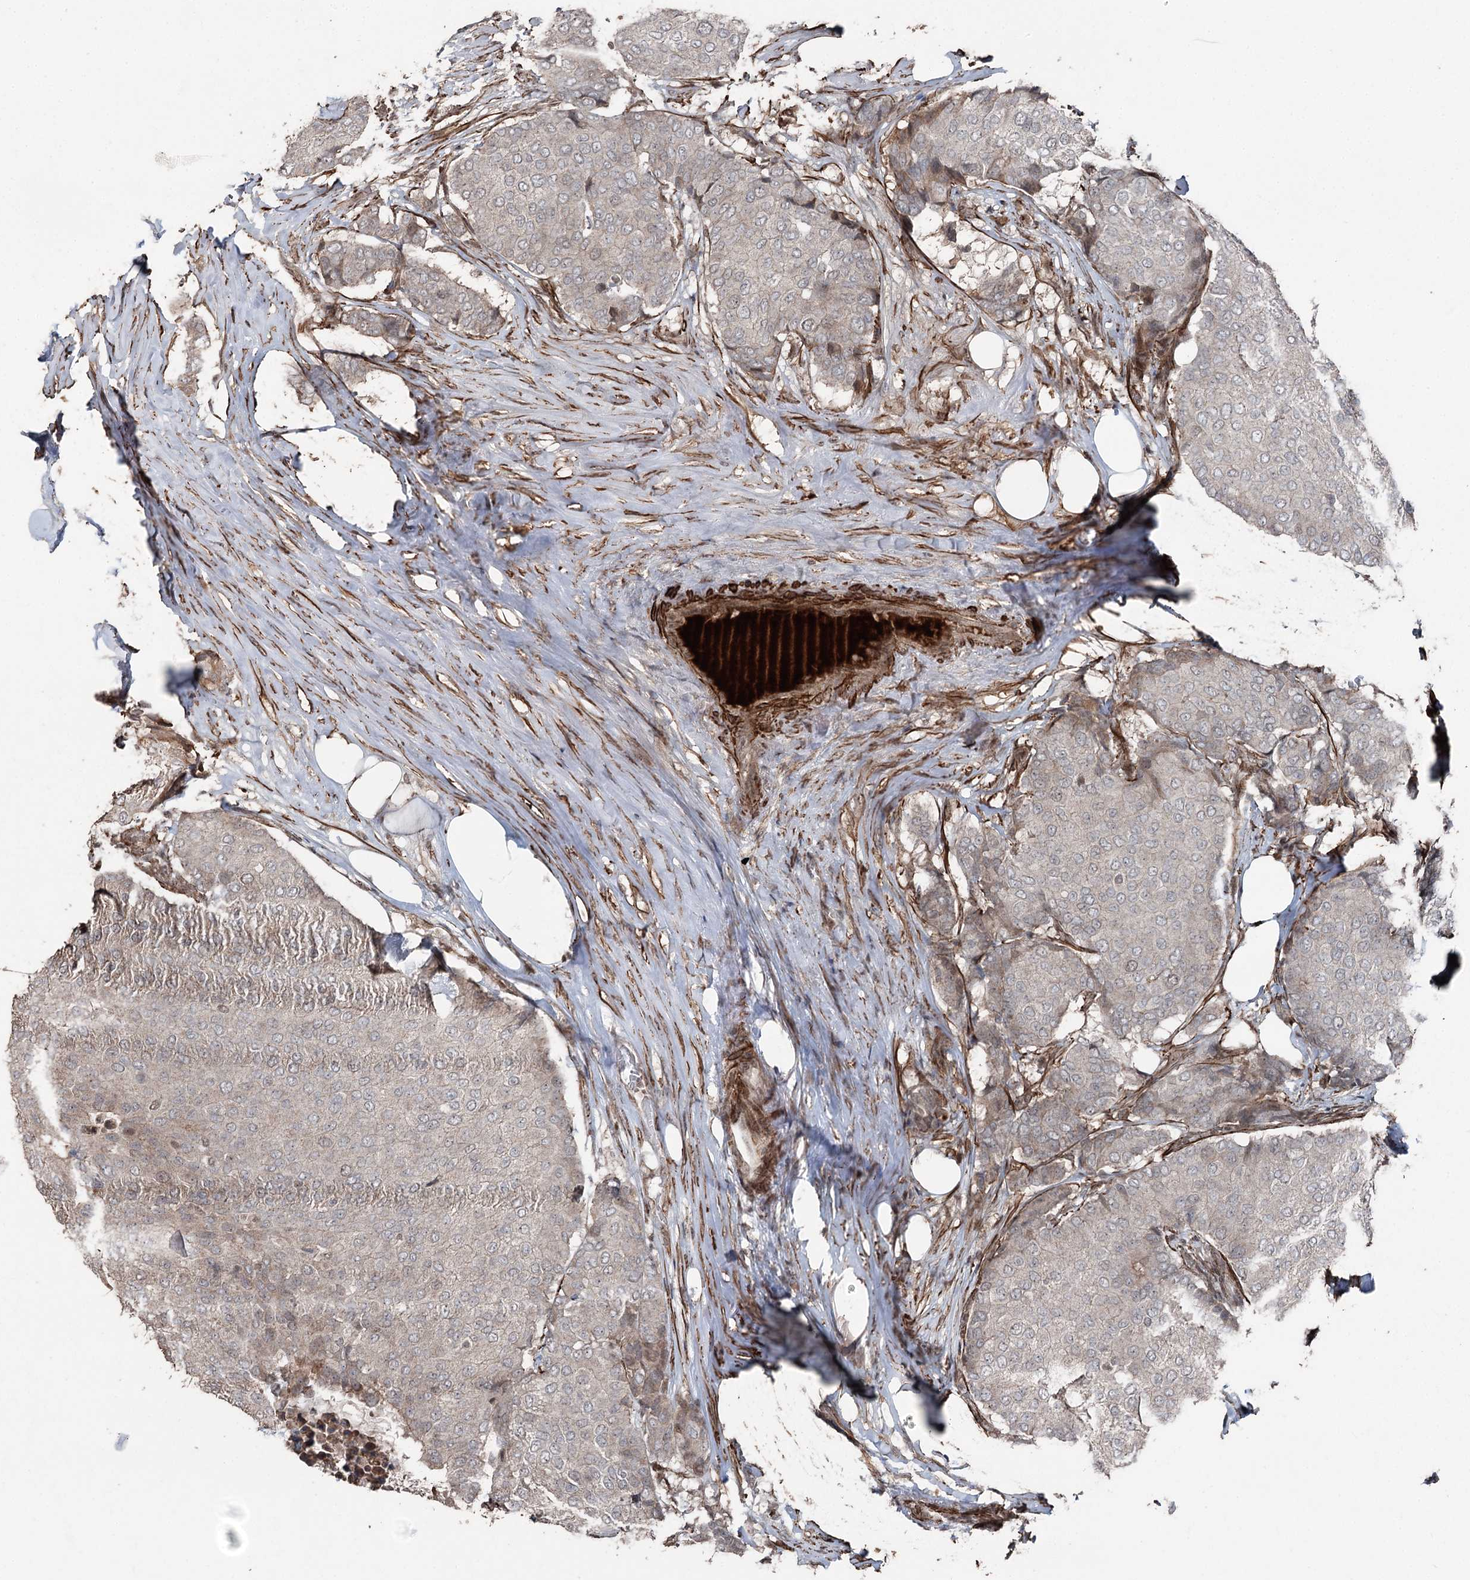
{"staining": {"intensity": "negative", "quantity": "none", "location": "none"}, "tissue": "breast cancer", "cell_type": "Tumor cells", "image_type": "cancer", "snomed": [{"axis": "morphology", "description": "Duct carcinoma"}, {"axis": "topography", "description": "Breast"}], "caption": "Immunohistochemical staining of breast cancer (intraductal carcinoma) displays no significant staining in tumor cells.", "gene": "CCDC82", "patient": {"sex": "female", "age": 75}}